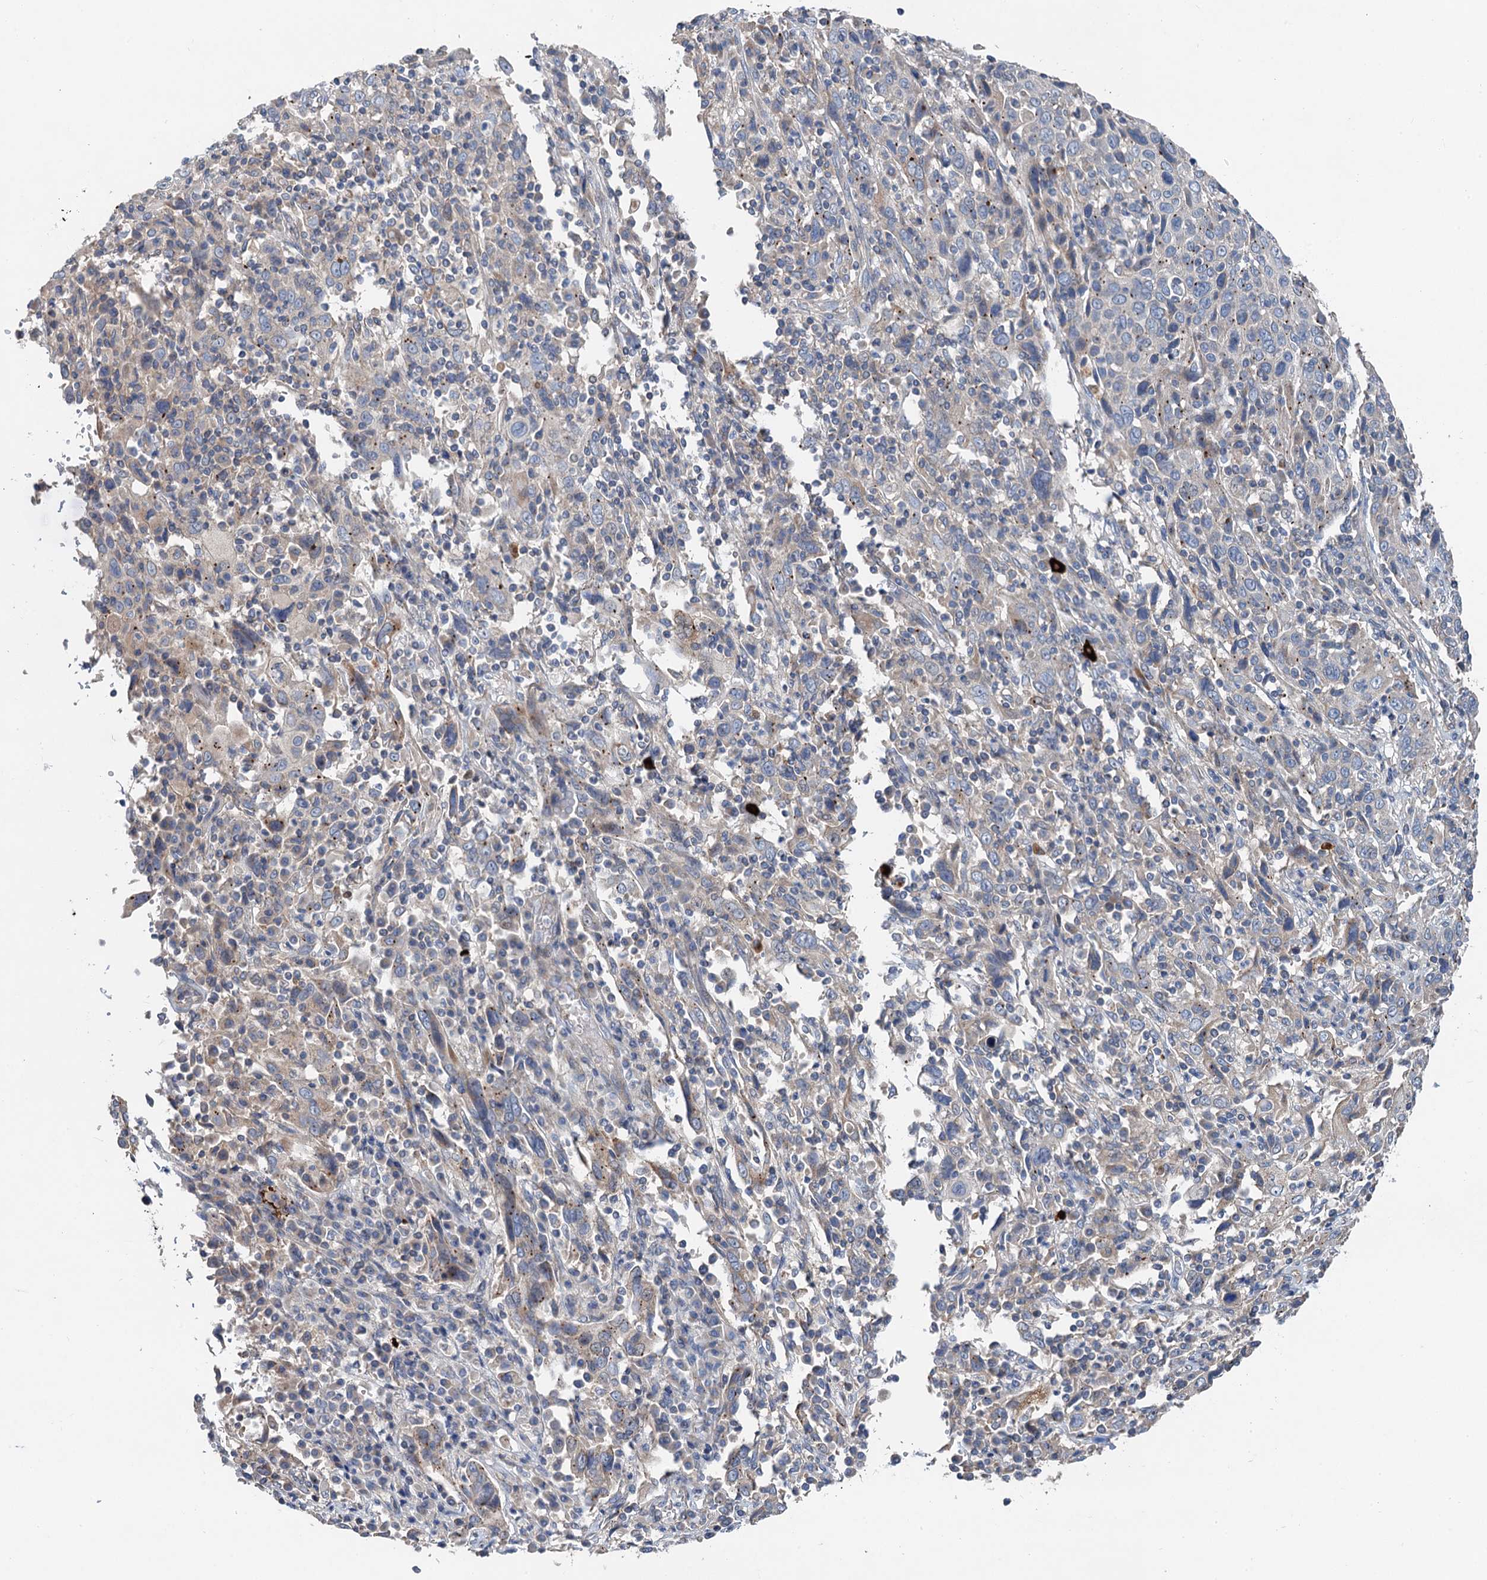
{"staining": {"intensity": "negative", "quantity": "none", "location": "none"}, "tissue": "cervical cancer", "cell_type": "Tumor cells", "image_type": "cancer", "snomed": [{"axis": "morphology", "description": "Squamous cell carcinoma, NOS"}, {"axis": "topography", "description": "Cervix"}], "caption": "A high-resolution image shows immunohistochemistry staining of squamous cell carcinoma (cervical), which displays no significant positivity in tumor cells.", "gene": "ANKRD26", "patient": {"sex": "female", "age": 46}}